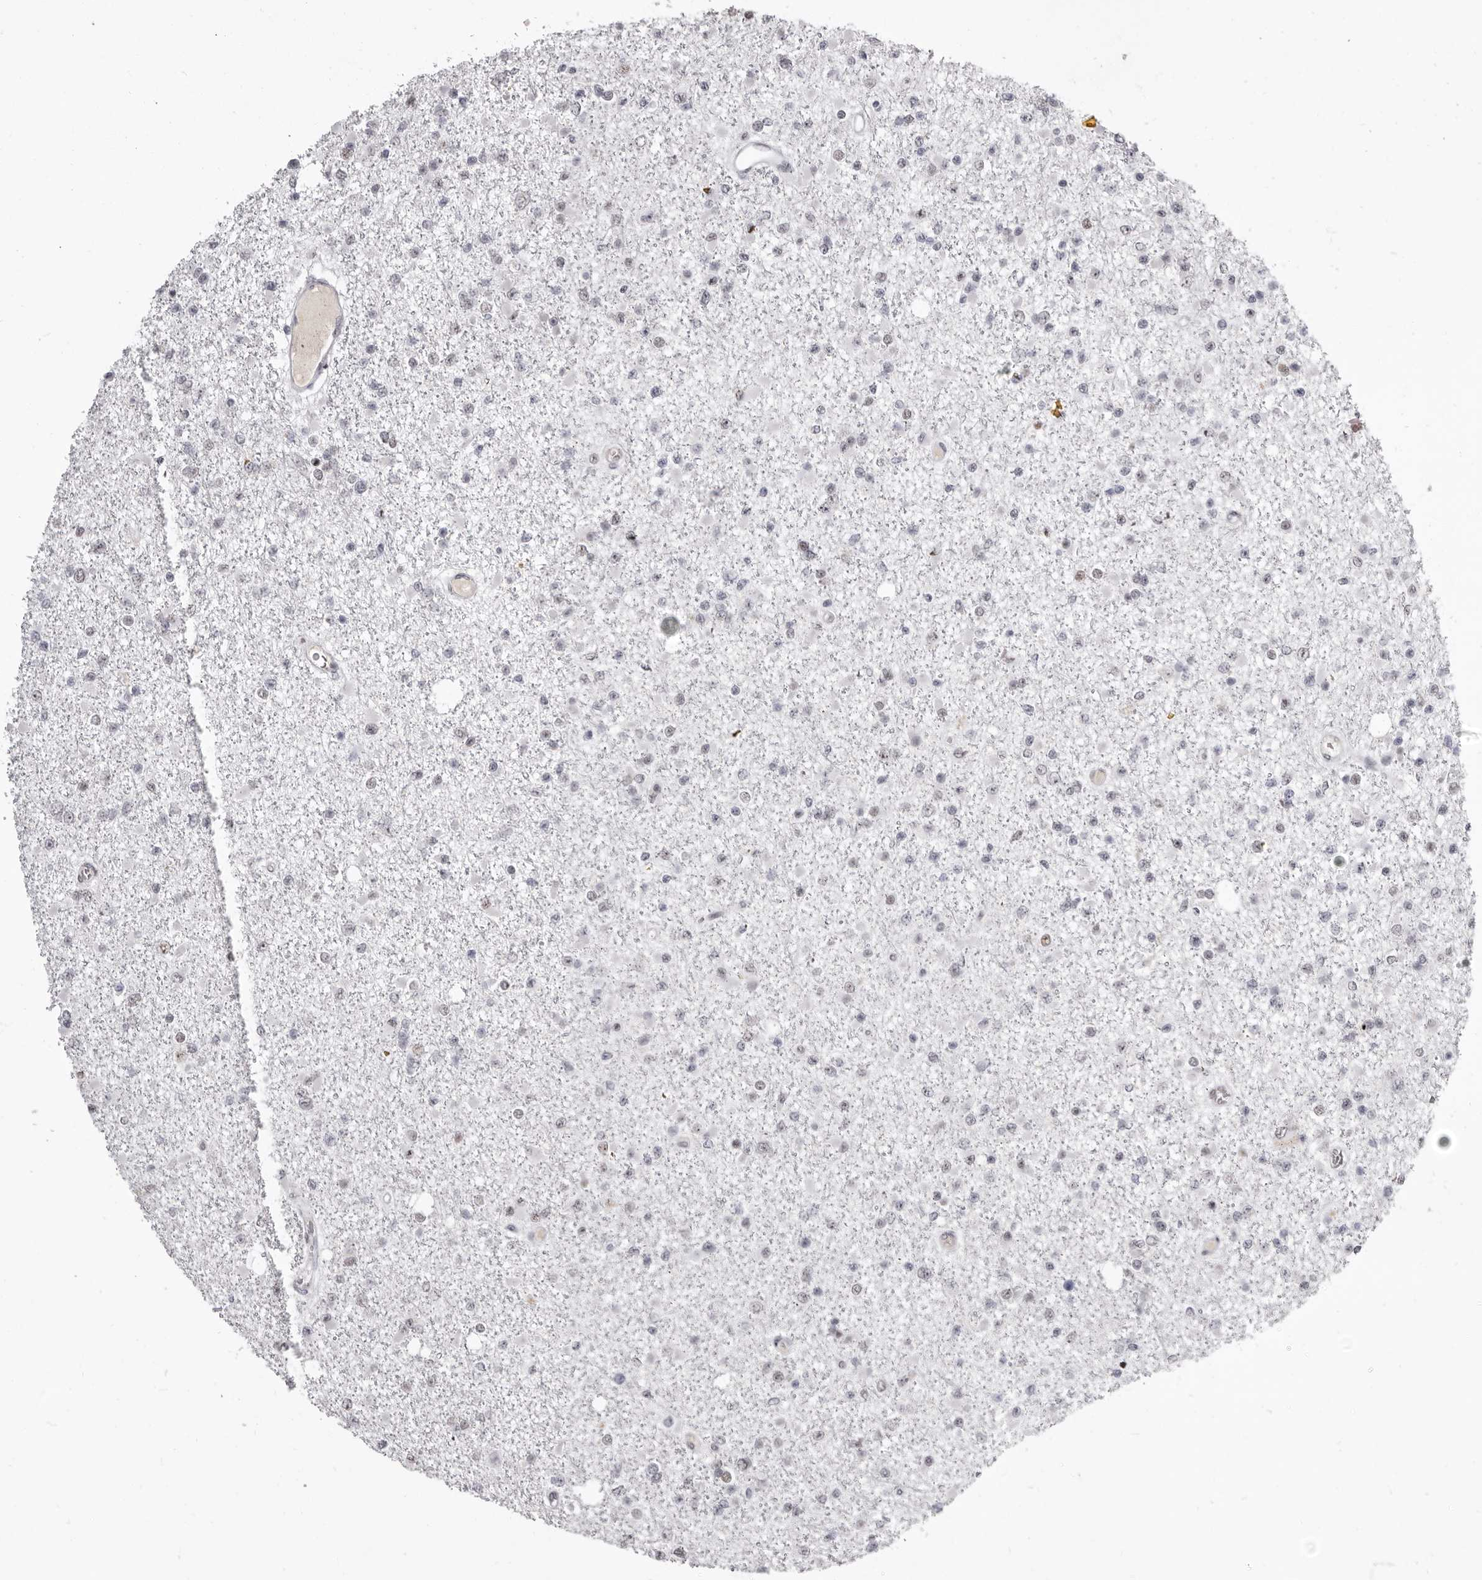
{"staining": {"intensity": "negative", "quantity": "none", "location": "none"}, "tissue": "glioma", "cell_type": "Tumor cells", "image_type": "cancer", "snomed": [{"axis": "morphology", "description": "Glioma, malignant, Low grade"}, {"axis": "topography", "description": "Brain"}], "caption": "Protein analysis of malignant glioma (low-grade) exhibits no significant expression in tumor cells.", "gene": "ZNF326", "patient": {"sex": "female", "age": 22}}